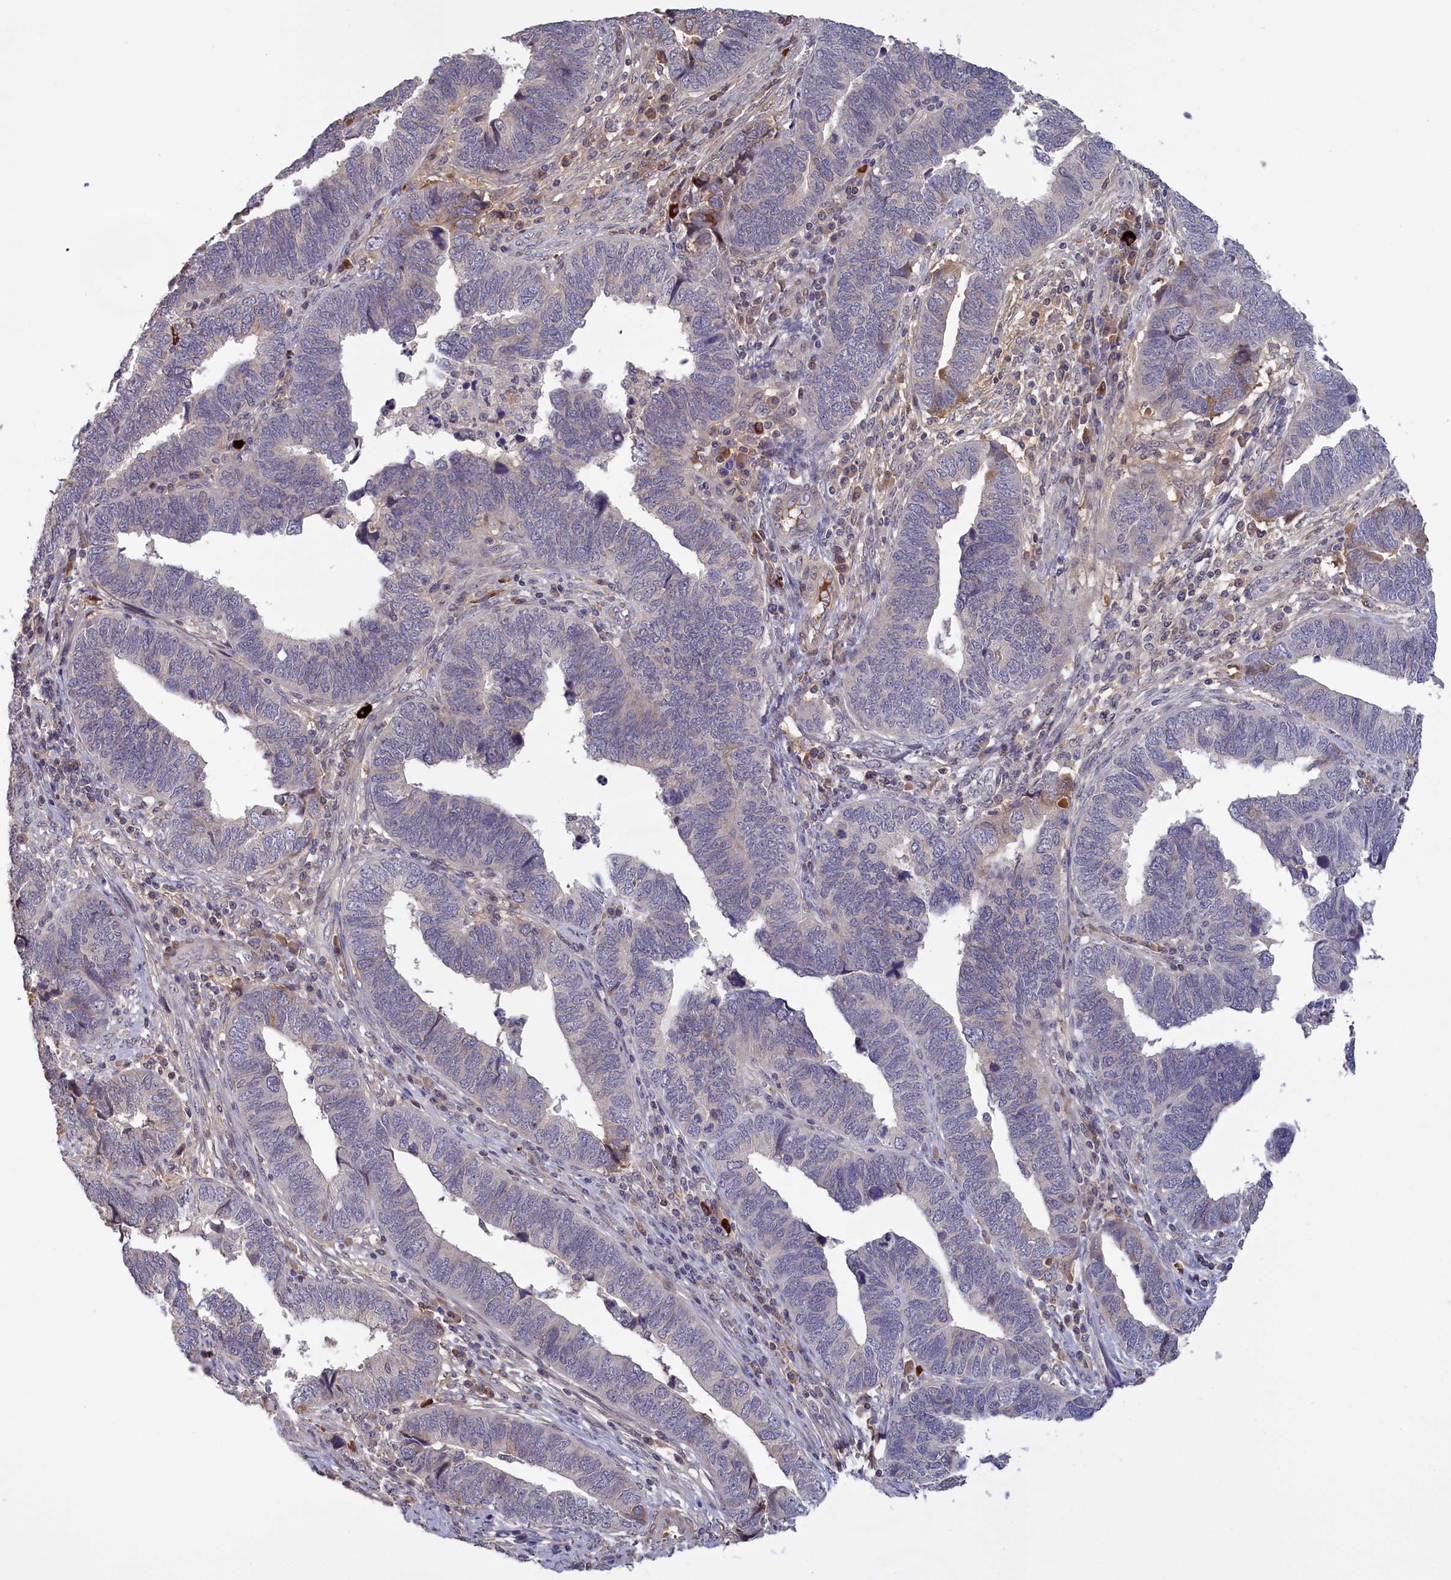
{"staining": {"intensity": "negative", "quantity": "none", "location": "none"}, "tissue": "endometrial cancer", "cell_type": "Tumor cells", "image_type": "cancer", "snomed": [{"axis": "morphology", "description": "Adenocarcinoma, NOS"}, {"axis": "topography", "description": "Endometrium"}], "caption": "The histopathology image shows no significant staining in tumor cells of endometrial adenocarcinoma.", "gene": "RRAD", "patient": {"sex": "female", "age": 79}}